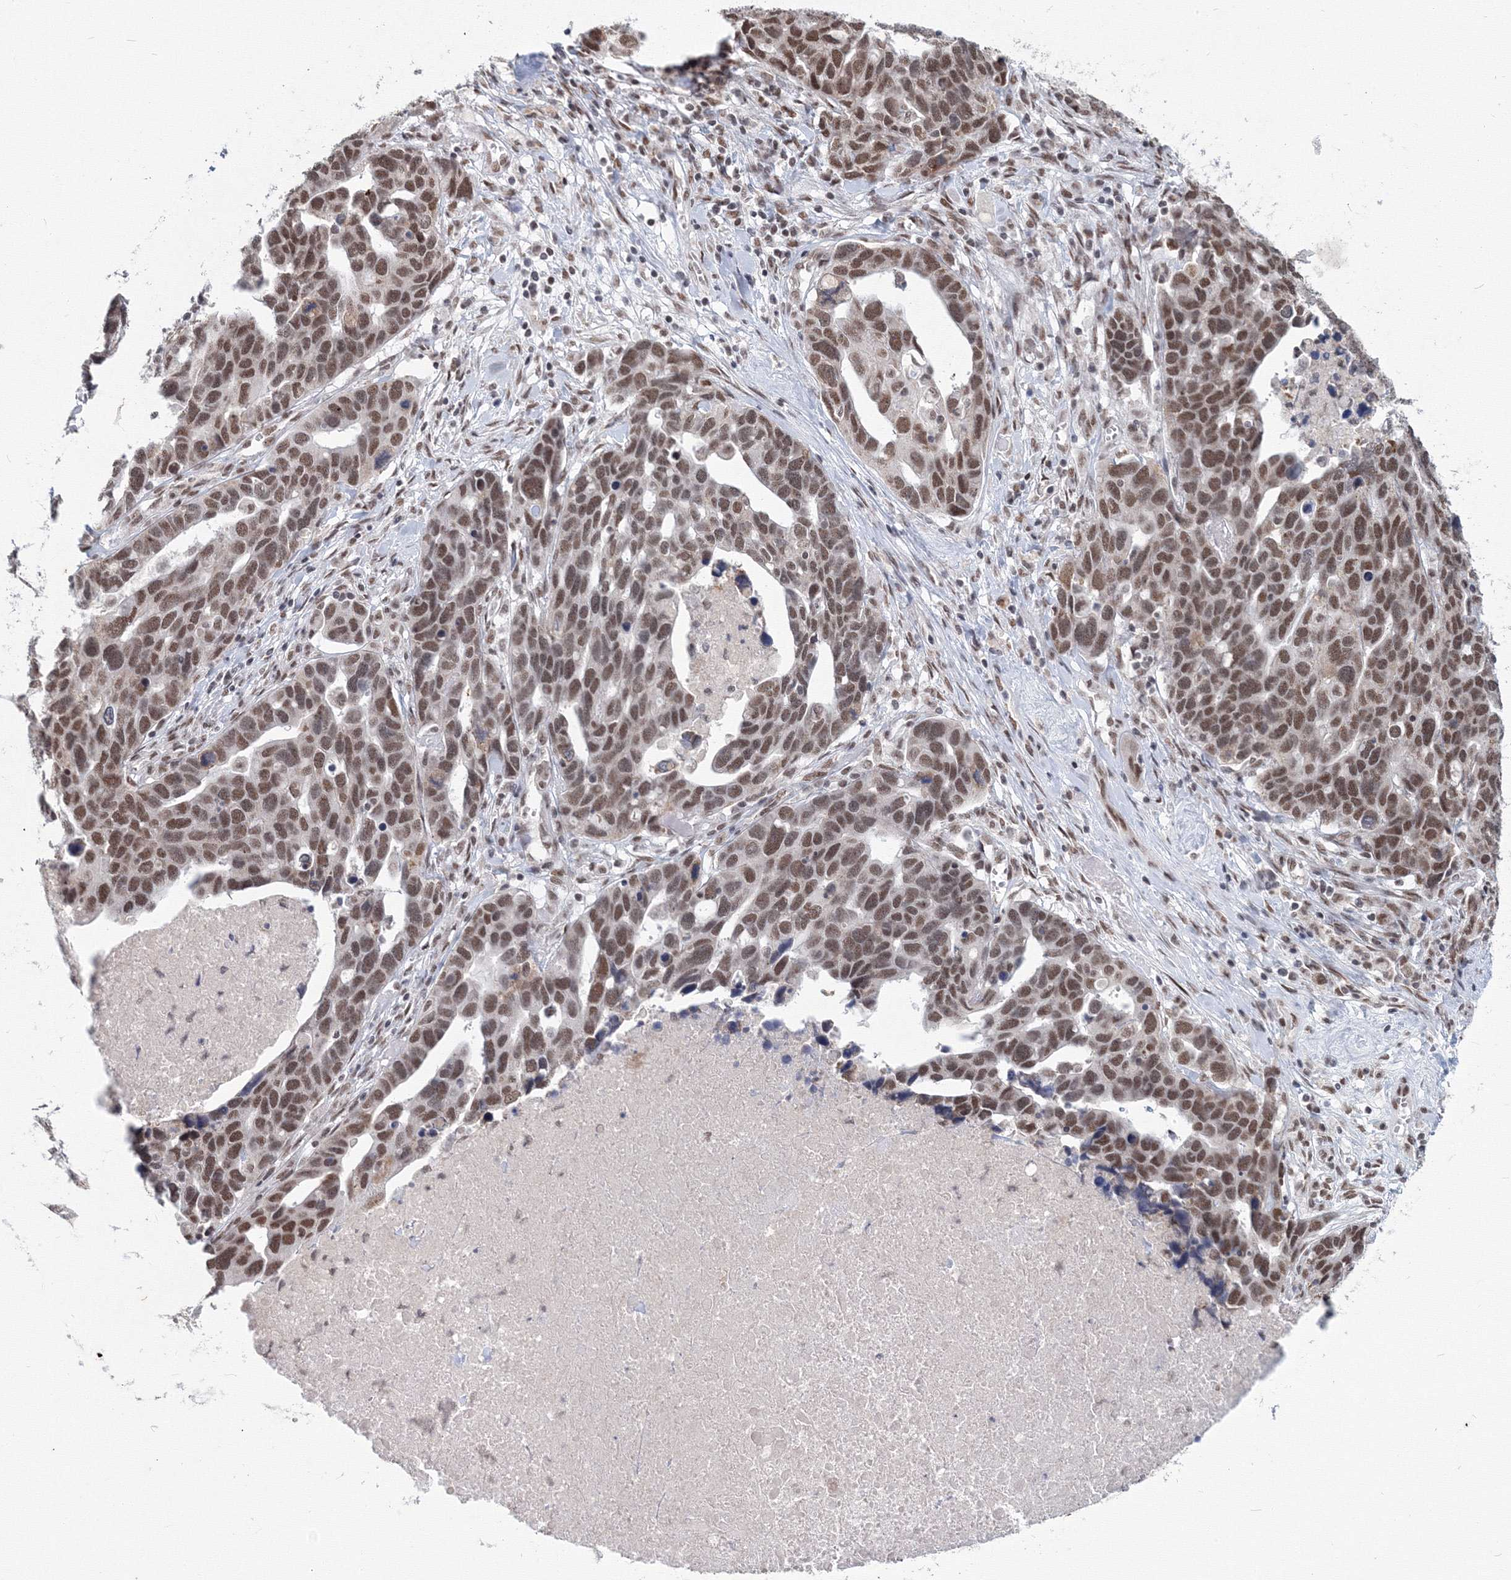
{"staining": {"intensity": "moderate", "quantity": ">75%", "location": "nuclear"}, "tissue": "ovarian cancer", "cell_type": "Tumor cells", "image_type": "cancer", "snomed": [{"axis": "morphology", "description": "Cystadenocarcinoma, serous, NOS"}, {"axis": "topography", "description": "Ovary"}], "caption": "Tumor cells reveal medium levels of moderate nuclear positivity in about >75% of cells in ovarian cancer (serous cystadenocarcinoma). Immunohistochemistry (ihc) stains the protein of interest in brown and the nuclei are stained blue.", "gene": "SF3B6", "patient": {"sex": "female", "age": 54}}